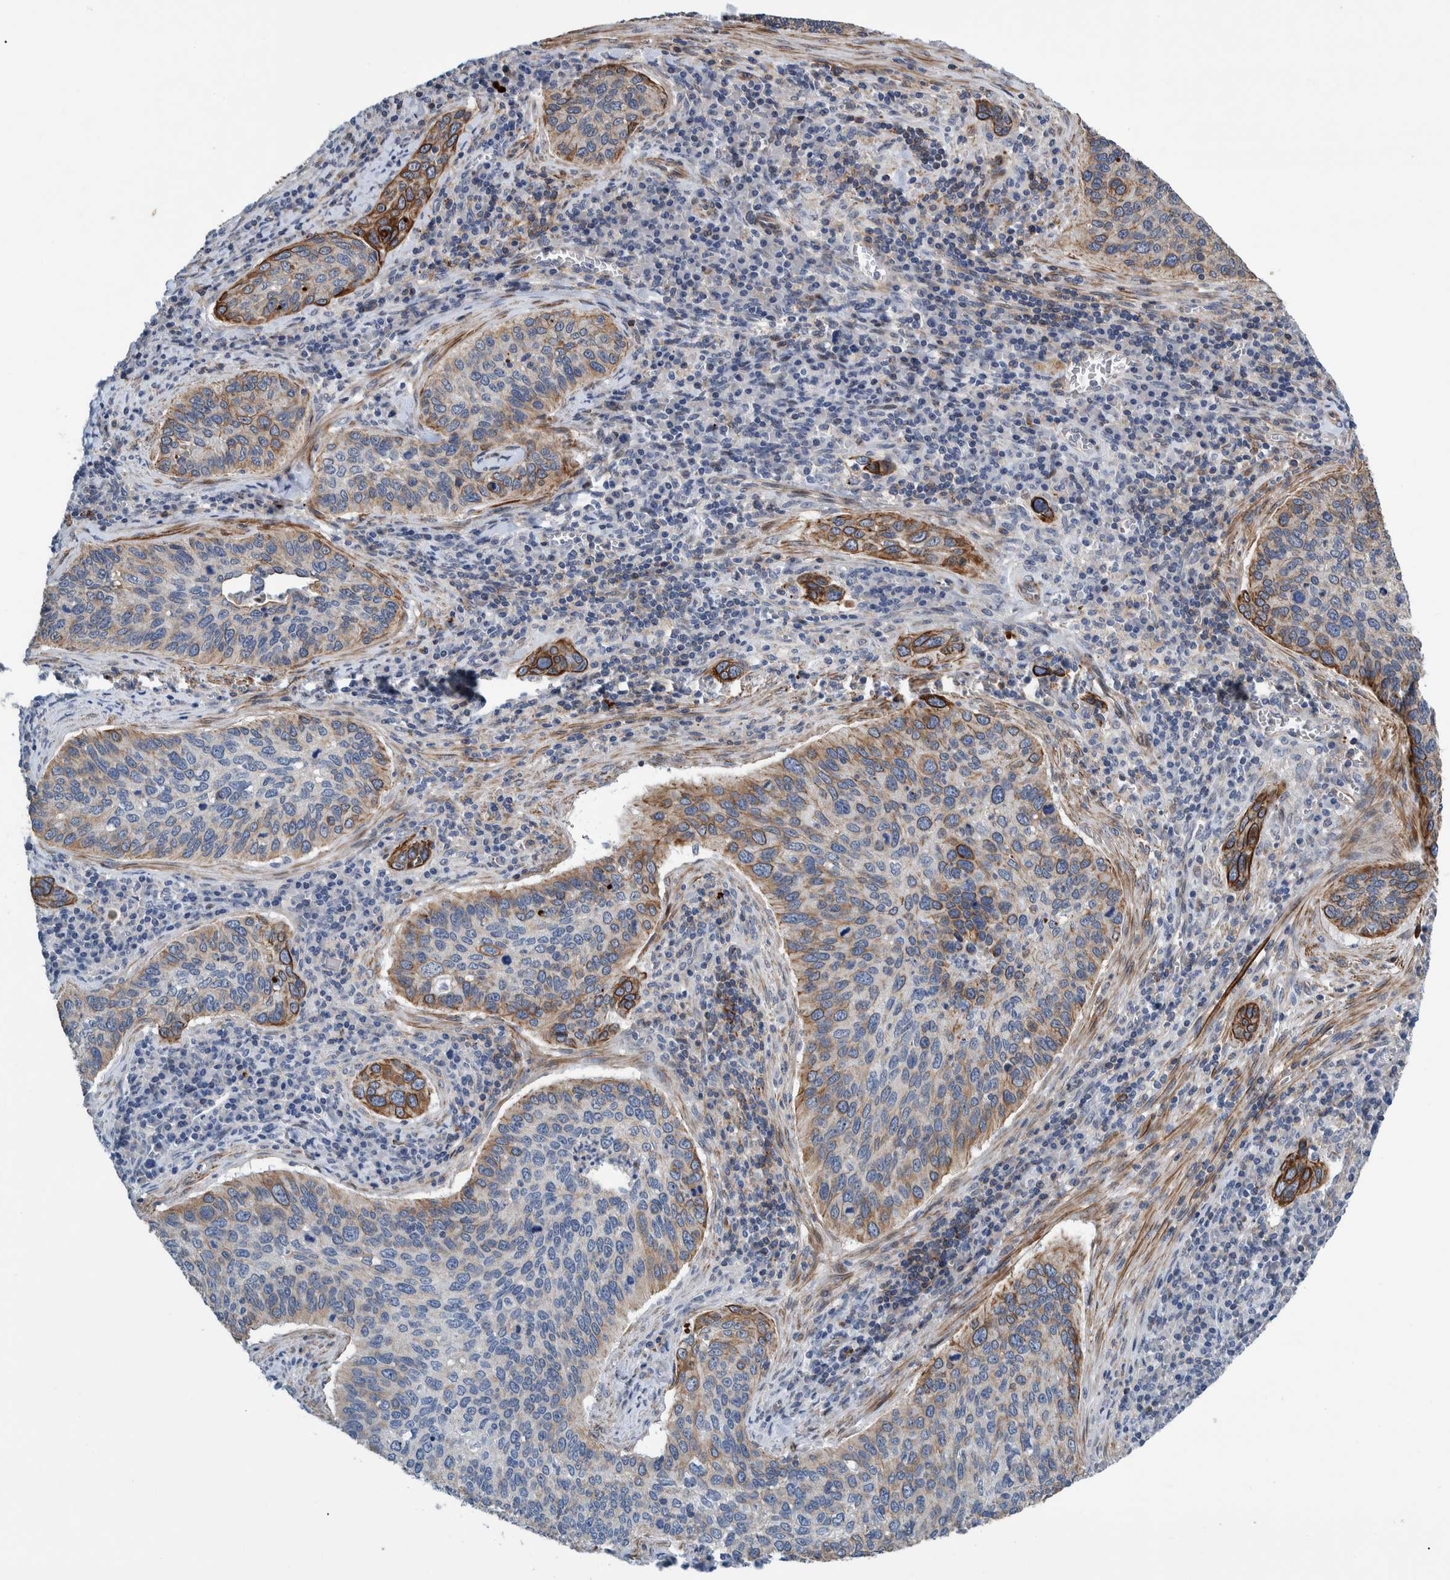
{"staining": {"intensity": "moderate", "quantity": "<25%", "location": "cytoplasmic/membranous"}, "tissue": "cervical cancer", "cell_type": "Tumor cells", "image_type": "cancer", "snomed": [{"axis": "morphology", "description": "Squamous cell carcinoma, NOS"}, {"axis": "topography", "description": "Cervix"}], "caption": "High-power microscopy captured an IHC photomicrograph of squamous cell carcinoma (cervical), revealing moderate cytoplasmic/membranous positivity in about <25% of tumor cells.", "gene": "MKS1", "patient": {"sex": "female", "age": 53}}